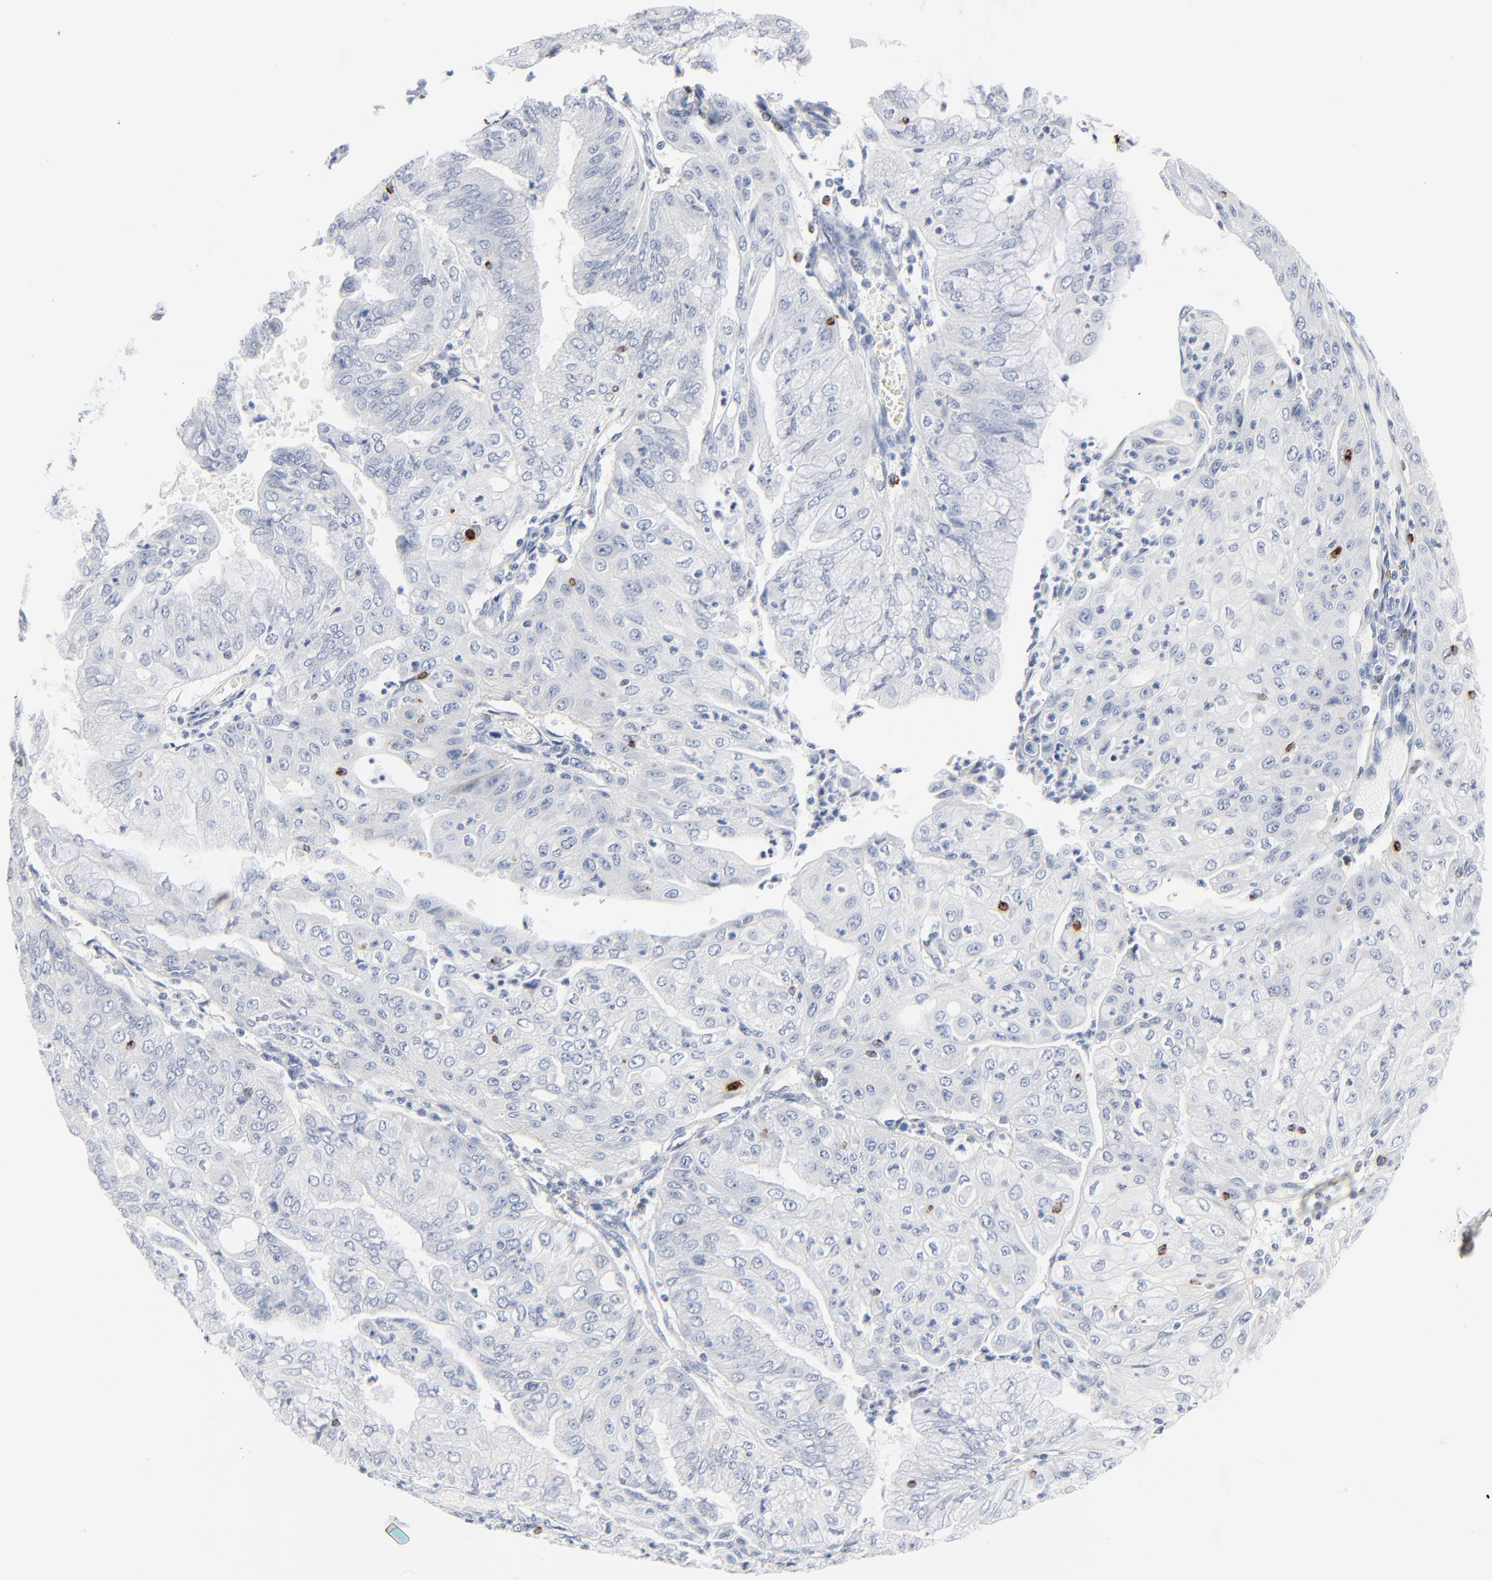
{"staining": {"intensity": "negative", "quantity": "none", "location": "none"}, "tissue": "endometrial cancer", "cell_type": "Tumor cells", "image_type": "cancer", "snomed": [{"axis": "morphology", "description": "Adenocarcinoma, NOS"}, {"axis": "topography", "description": "Endometrium"}], "caption": "An IHC histopathology image of adenocarcinoma (endometrial) is shown. There is no staining in tumor cells of adenocarcinoma (endometrial).", "gene": "GZMB", "patient": {"sex": "female", "age": 79}}